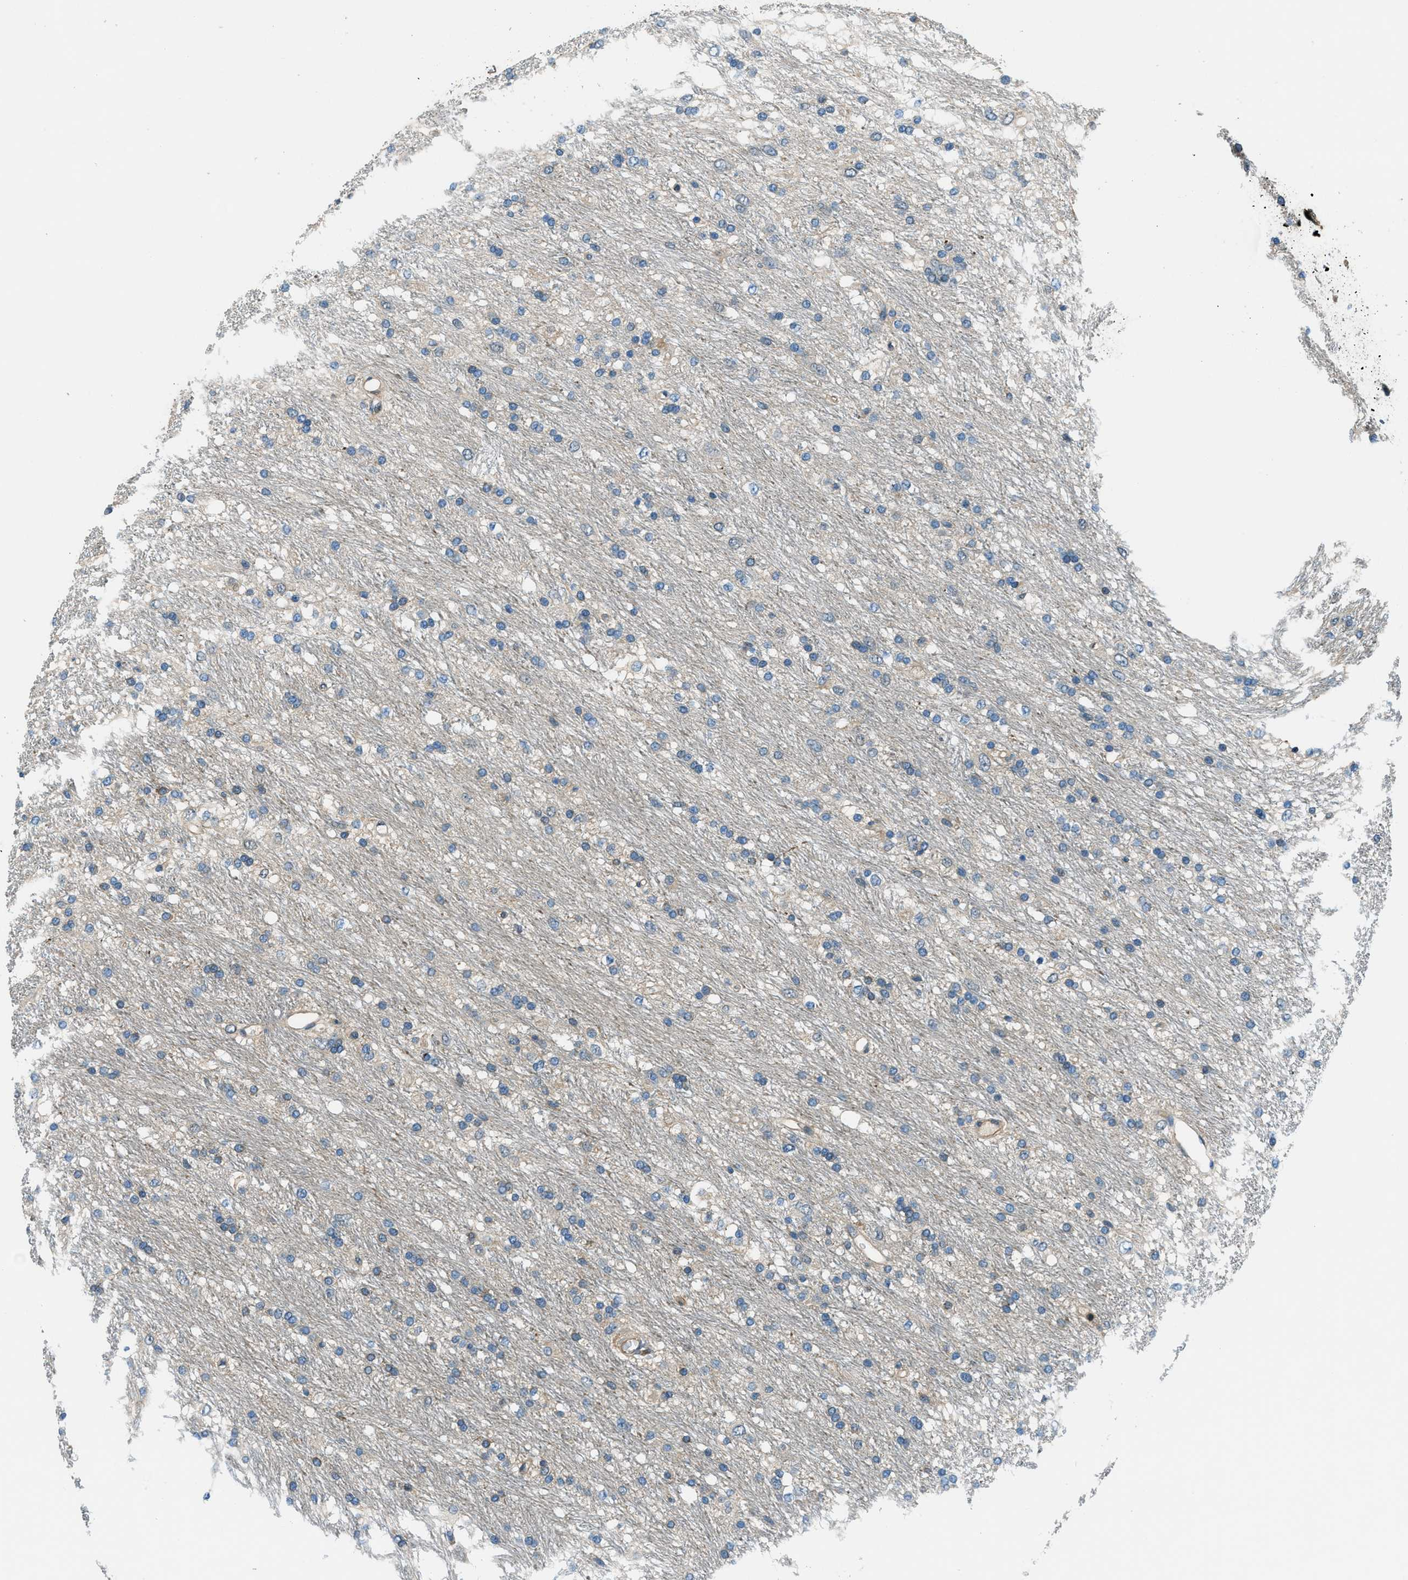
{"staining": {"intensity": "negative", "quantity": "none", "location": "none"}, "tissue": "glioma", "cell_type": "Tumor cells", "image_type": "cancer", "snomed": [{"axis": "morphology", "description": "Glioma, malignant, Low grade"}, {"axis": "topography", "description": "Brain"}], "caption": "High power microscopy photomicrograph of an immunohistochemistry histopathology image of glioma, revealing no significant staining in tumor cells.", "gene": "HEBP2", "patient": {"sex": "male", "age": 77}}